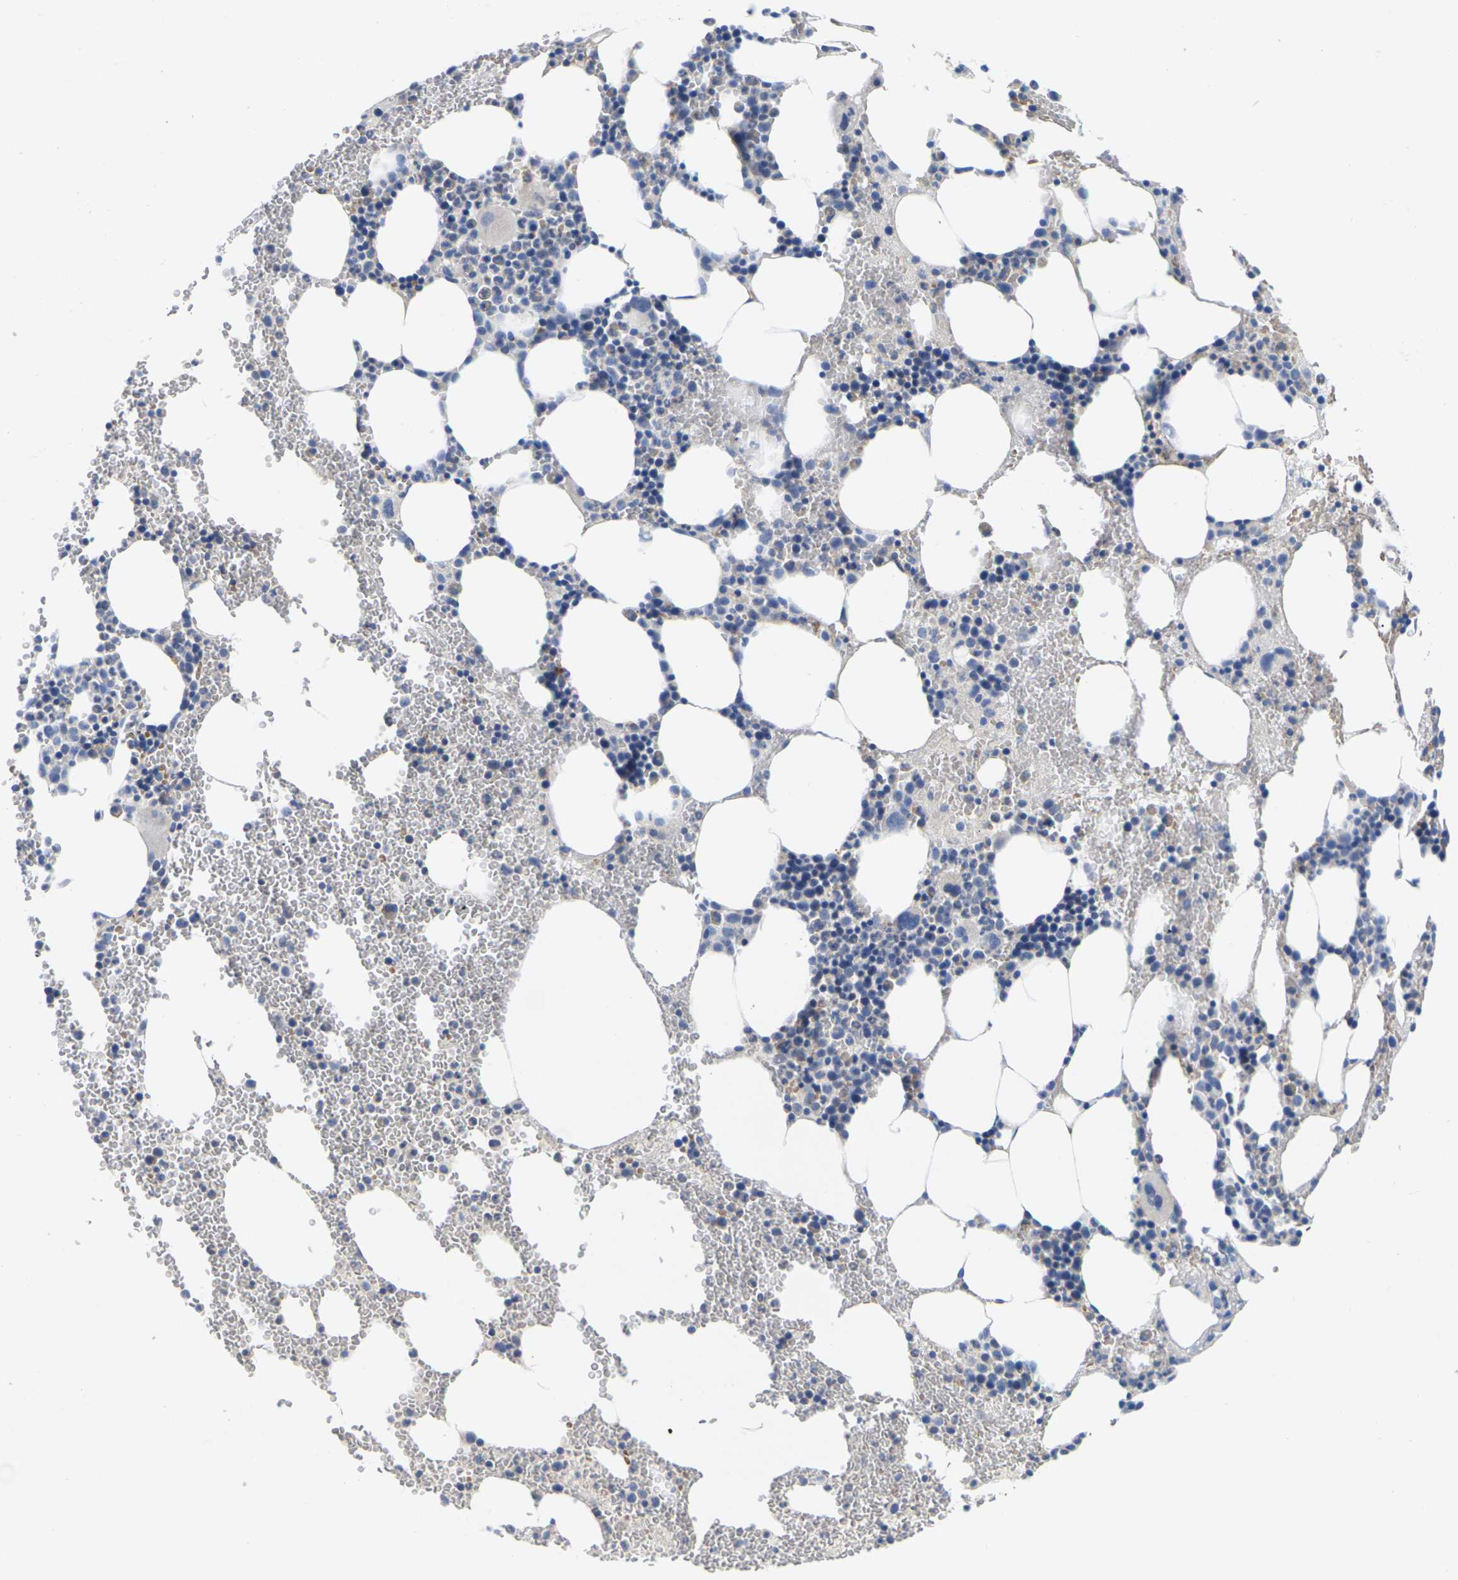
{"staining": {"intensity": "negative", "quantity": "none", "location": "none"}, "tissue": "bone marrow", "cell_type": "Hematopoietic cells", "image_type": "normal", "snomed": [{"axis": "morphology", "description": "Normal tissue, NOS"}, {"axis": "morphology", "description": "Inflammation, NOS"}, {"axis": "topography", "description": "Bone marrow"}], "caption": "The IHC histopathology image has no significant staining in hematopoietic cells of bone marrow. (DAB (3,3'-diaminobenzidine) immunohistochemistry visualized using brightfield microscopy, high magnification).", "gene": "TMCO4", "patient": {"sex": "female", "age": 76}}